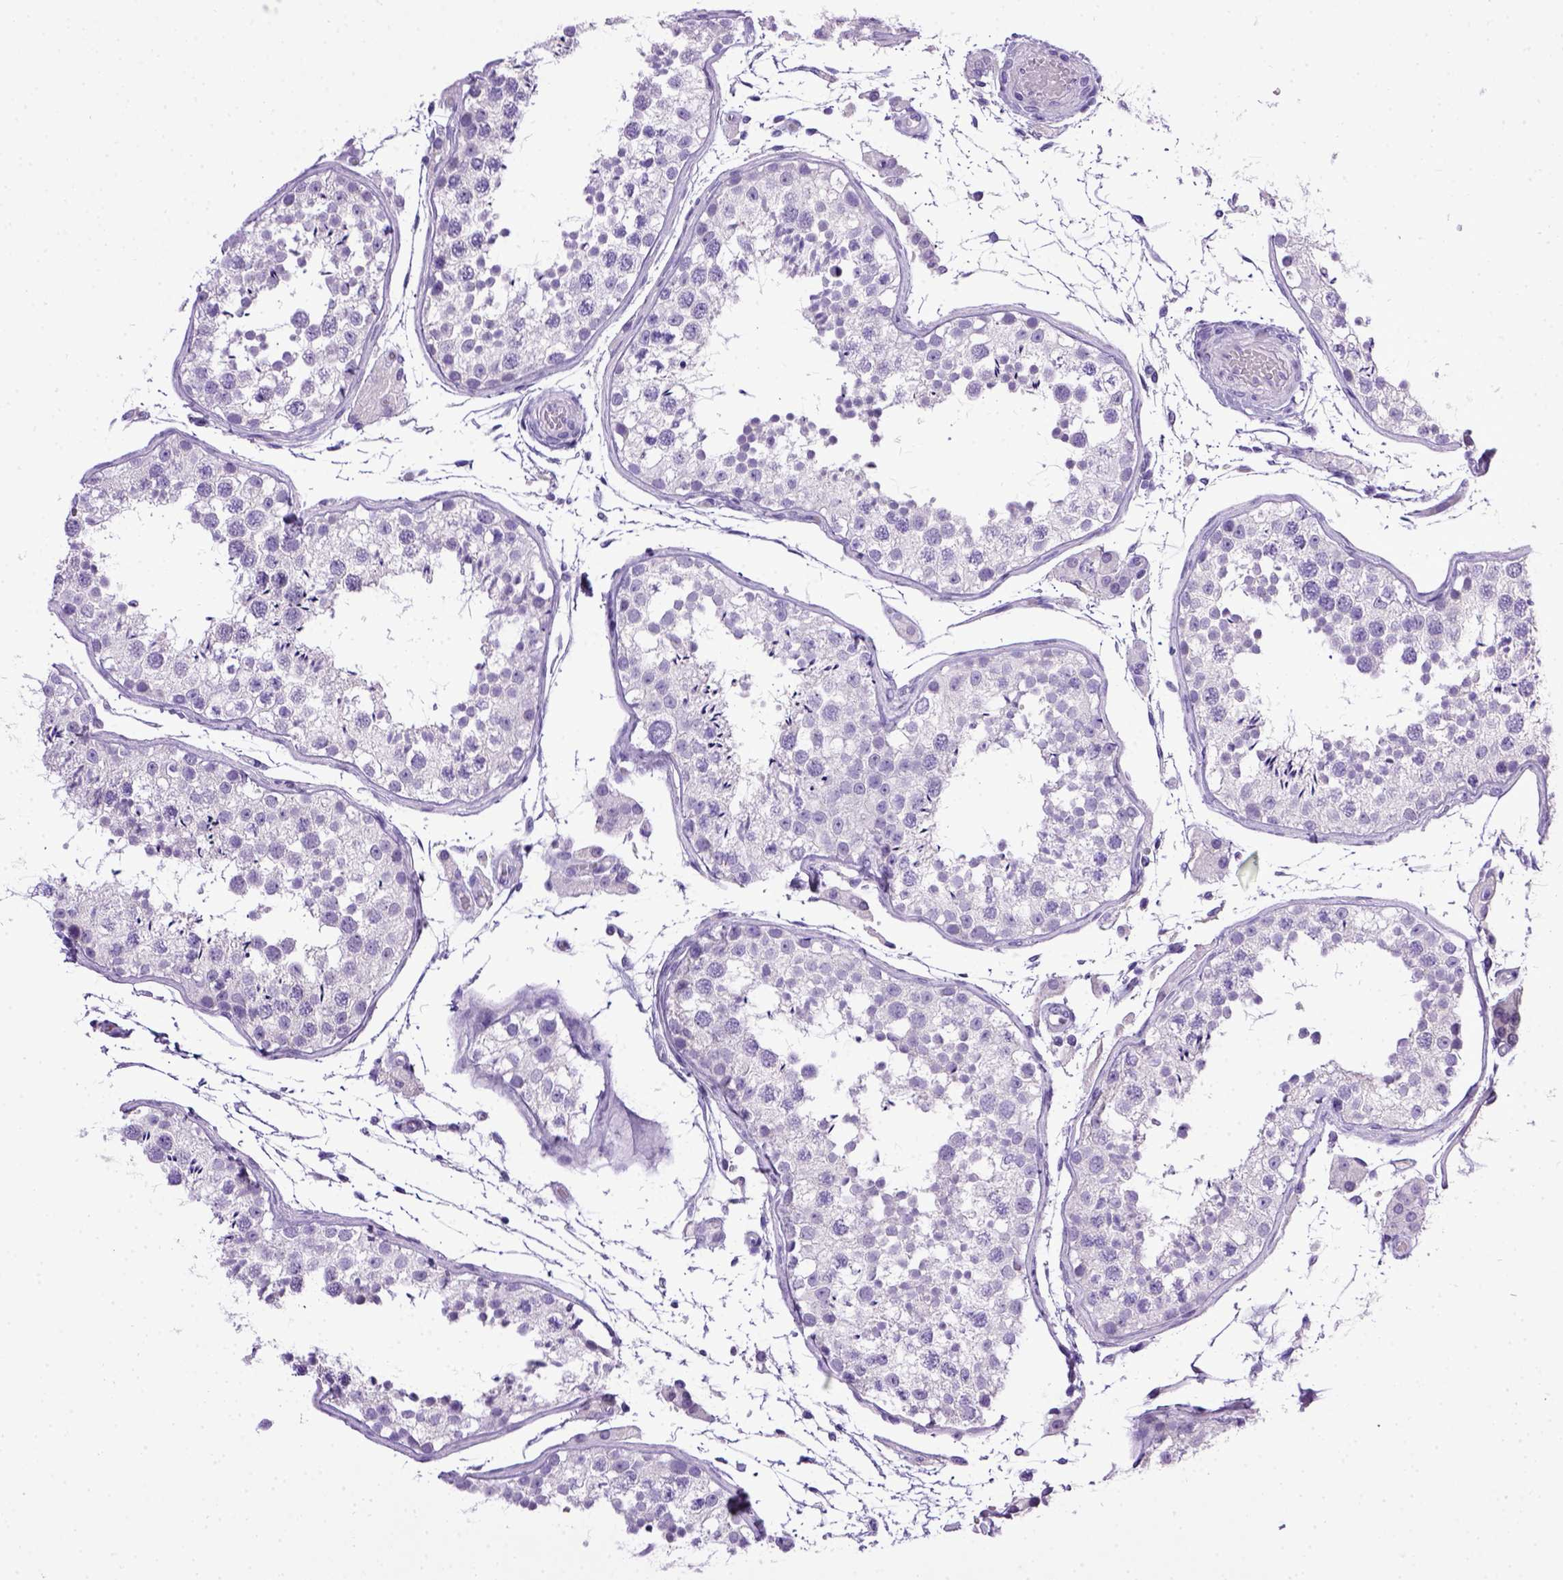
{"staining": {"intensity": "negative", "quantity": "none", "location": "none"}, "tissue": "testis", "cell_type": "Cells in seminiferous ducts", "image_type": "normal", "snomed": [{"axis": "morphology", "description": "Normal tissue, NOS"}, {"axis": "topography", "description": "Testis"}], "caption": "Protein analysis of unremarkable testis reveals no significant expression in cells in seminiferous ducts. The staining is performed using DAB (3,3'-diaminobenzidine) brown chromogen with nuclei counter-stained in using hematoxylin.", "gene": "CDH1", "patient": {"sex": "male", "age": 29}}